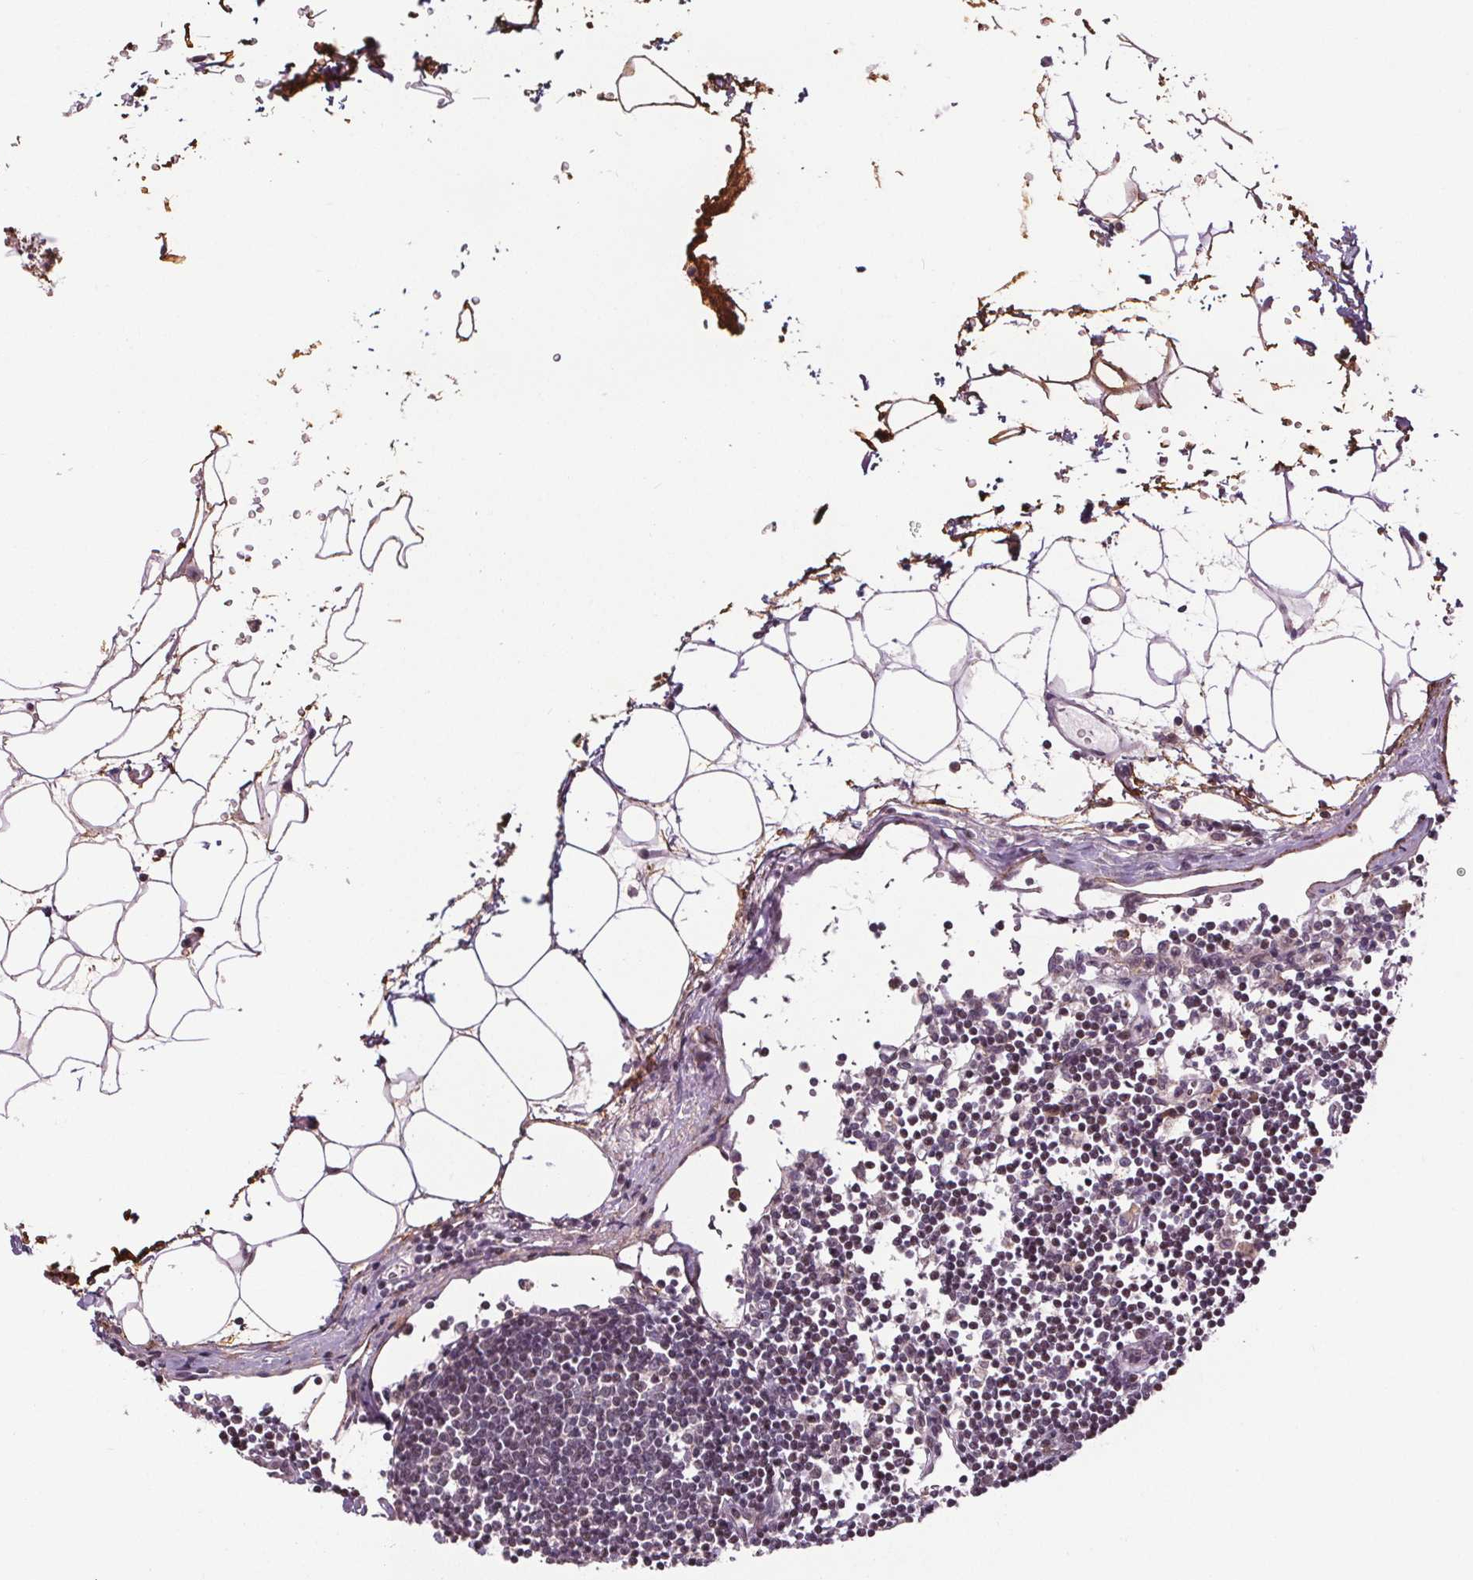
{"staining": {"intensity": "negative", "quantity": "none", "location": "none"}, "tissue": "lymph node", "cell_type": "Germinal center cells", "image_type": "normal", "snomed": [{"axis": "morphology", "description": "Normal tissue, NOS"}, {"axis": "topography", "description": "Lymph node"}], "caption": "Germinal center cells are negative for protein expression in benign human lymph node. Brightfield microscopy of immunohistochemistry stained with DAB (brown) and hematoxylin (blue), captured at high magnification.", "gene": "KIAA0232", "patient": {"sex": "female", "age": 65}}